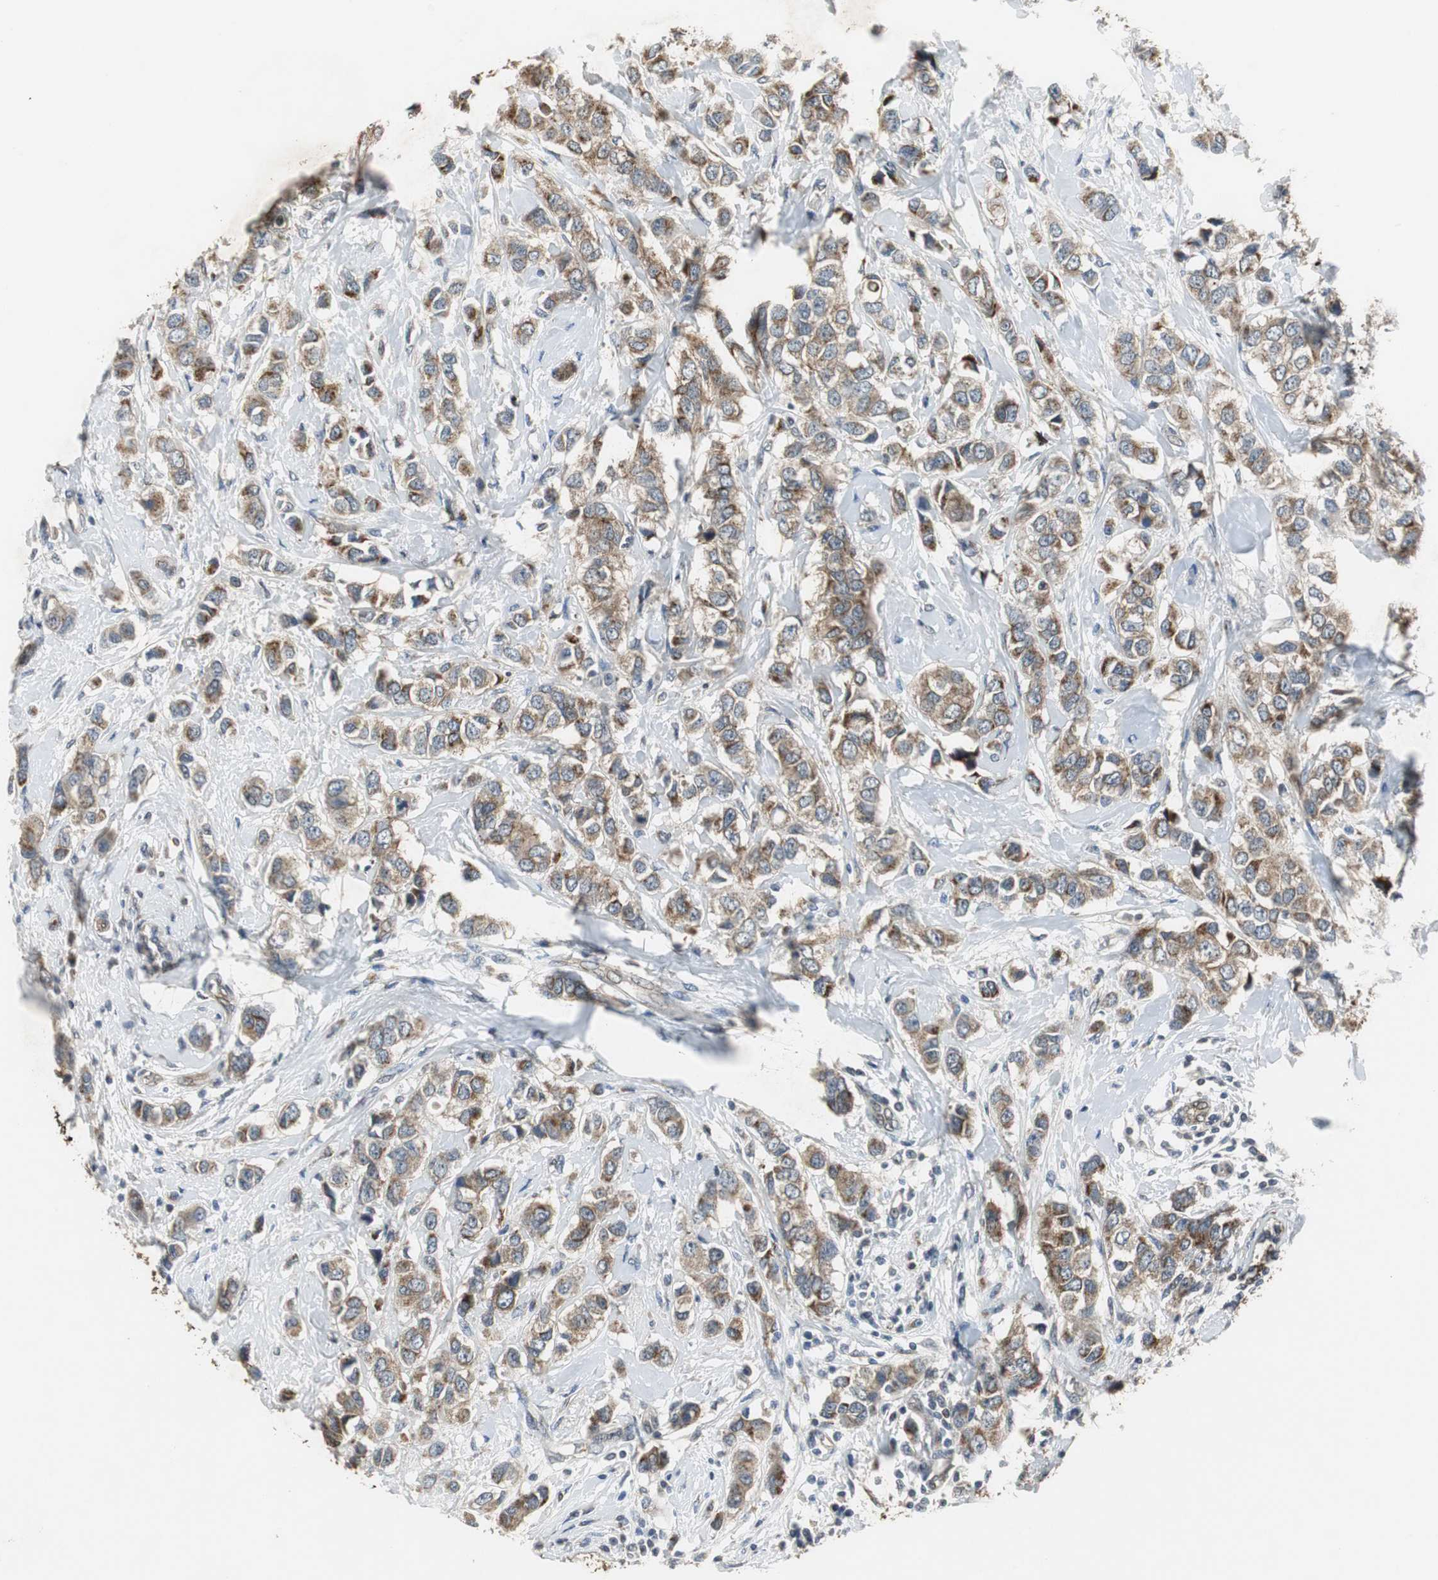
{"staining": {"intensity": "moderate", "quantity": ">75%", "location": "cytoplasmic/membranous"}, "tissue": "breast cancer", "cell_type": "Tumor cells", "image_type": "cancer", "snomed": [{"axis": "morphology", "description": "Duct carcinoma"}, {"axis": "topography", "description": "Breast"}], "caption": "Moderate cytoplasmic/membranous protein expression is seen in approximately >75% of tumor cells in breast cancer. (brown staining indicates protein expression, while blue staining denotes nuclei).", "gene": "JTB", "patient": {"sex": "female", "age": 50}}